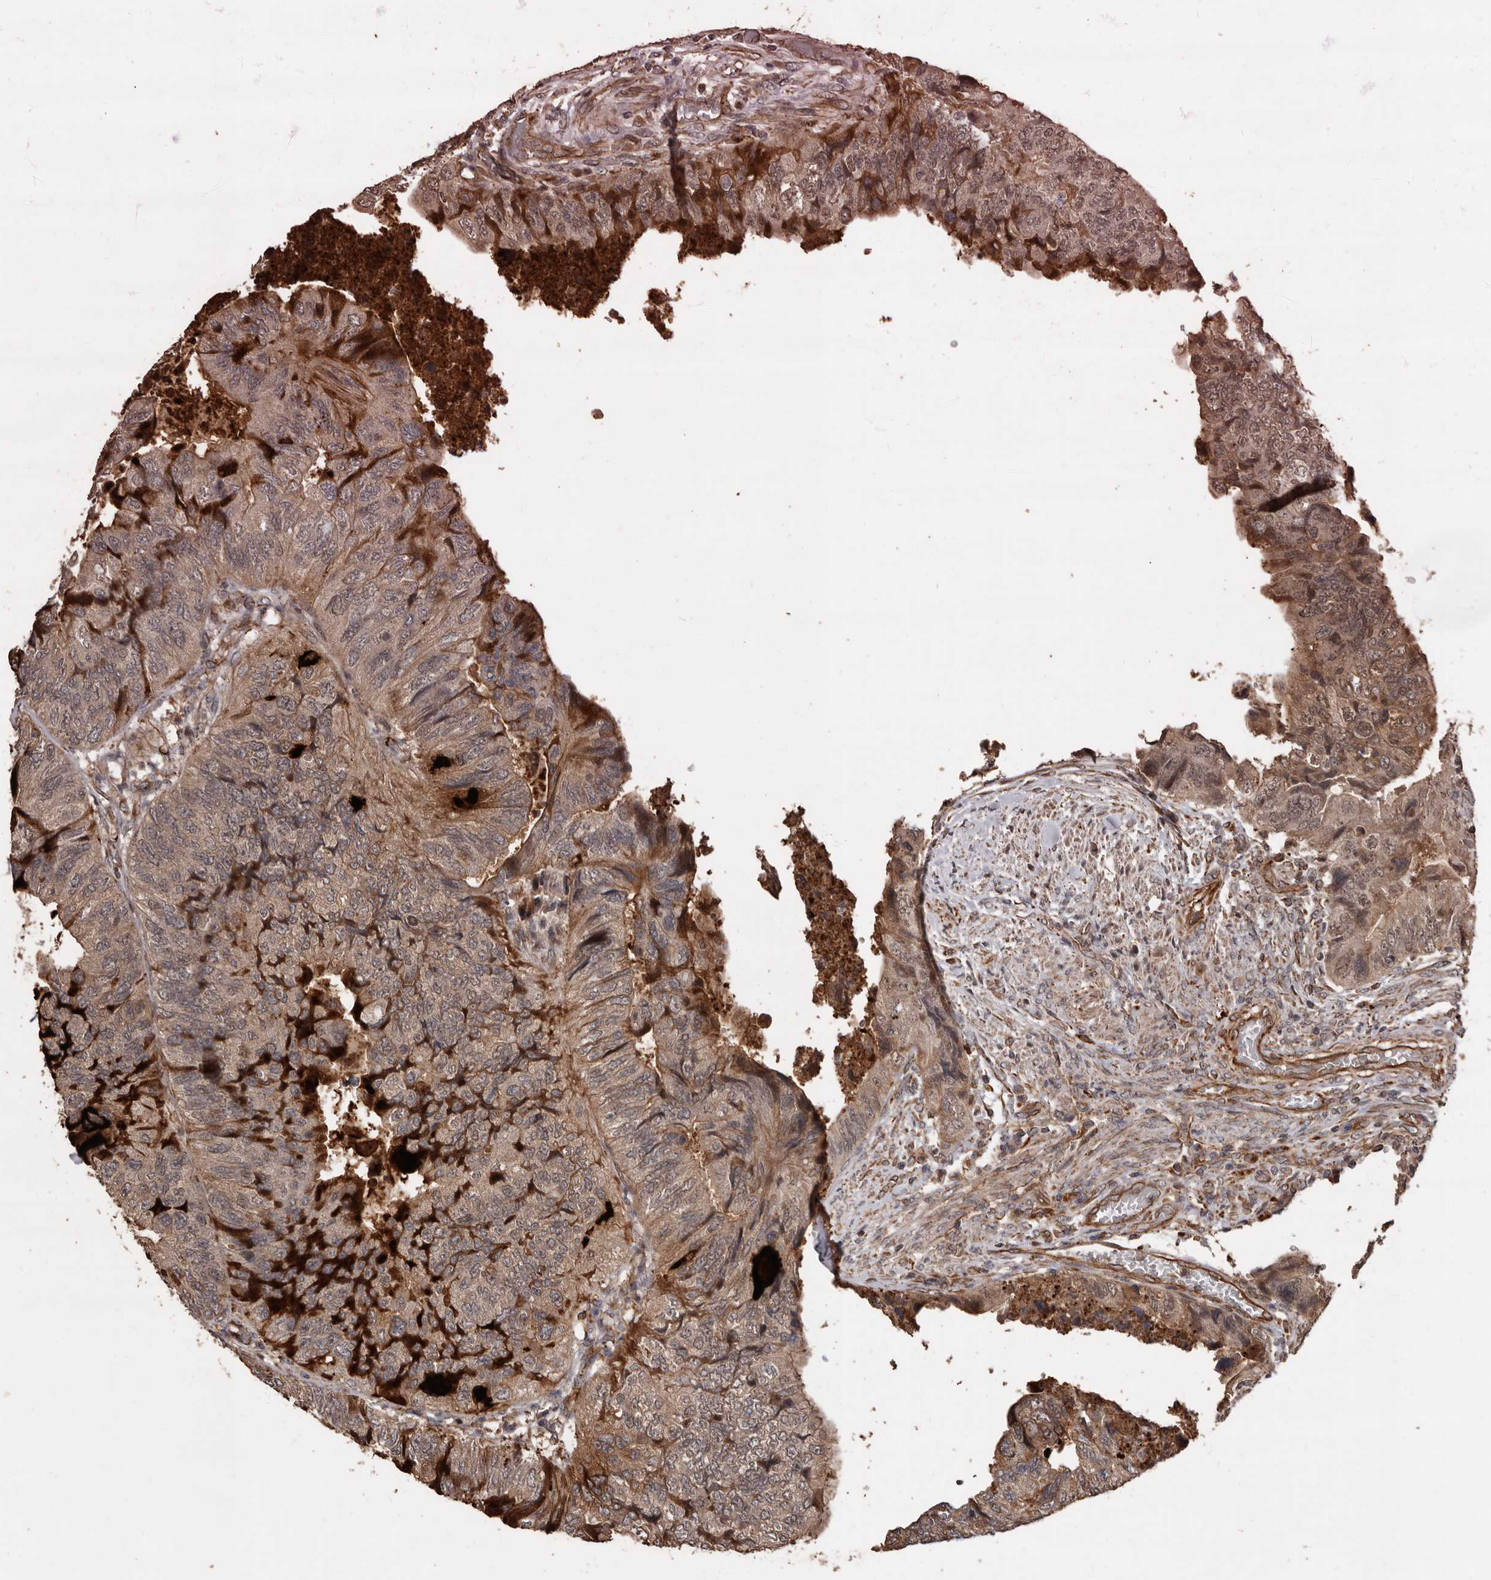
{"staining": {"intensity": "strong", "quantity": "25%-75%", "location": "cytoplasmic/membranous,nuclear"}, "tissue": "colorectal cancer", "cell_type": "Tumor cells", "image_type": "cancer", "snomed": [{"axis": "morphology", "description": "Adenocarcinoma, NOS"}, {"axis": "topography", "description": "Rectum"}], "caption": "IHC image of neoplastic tissue: colorectal adenocarcinoma stained using immunohistochemistry shows high levels of strong protein expression localized specifically in the cytoplasmic/membranous and nuclear of tumor cells, appearing as a cytoplasmic/membranous and nuclear brown color.", "gene": "BRAT1", "patient": {"sex": "male", "age": 63}}